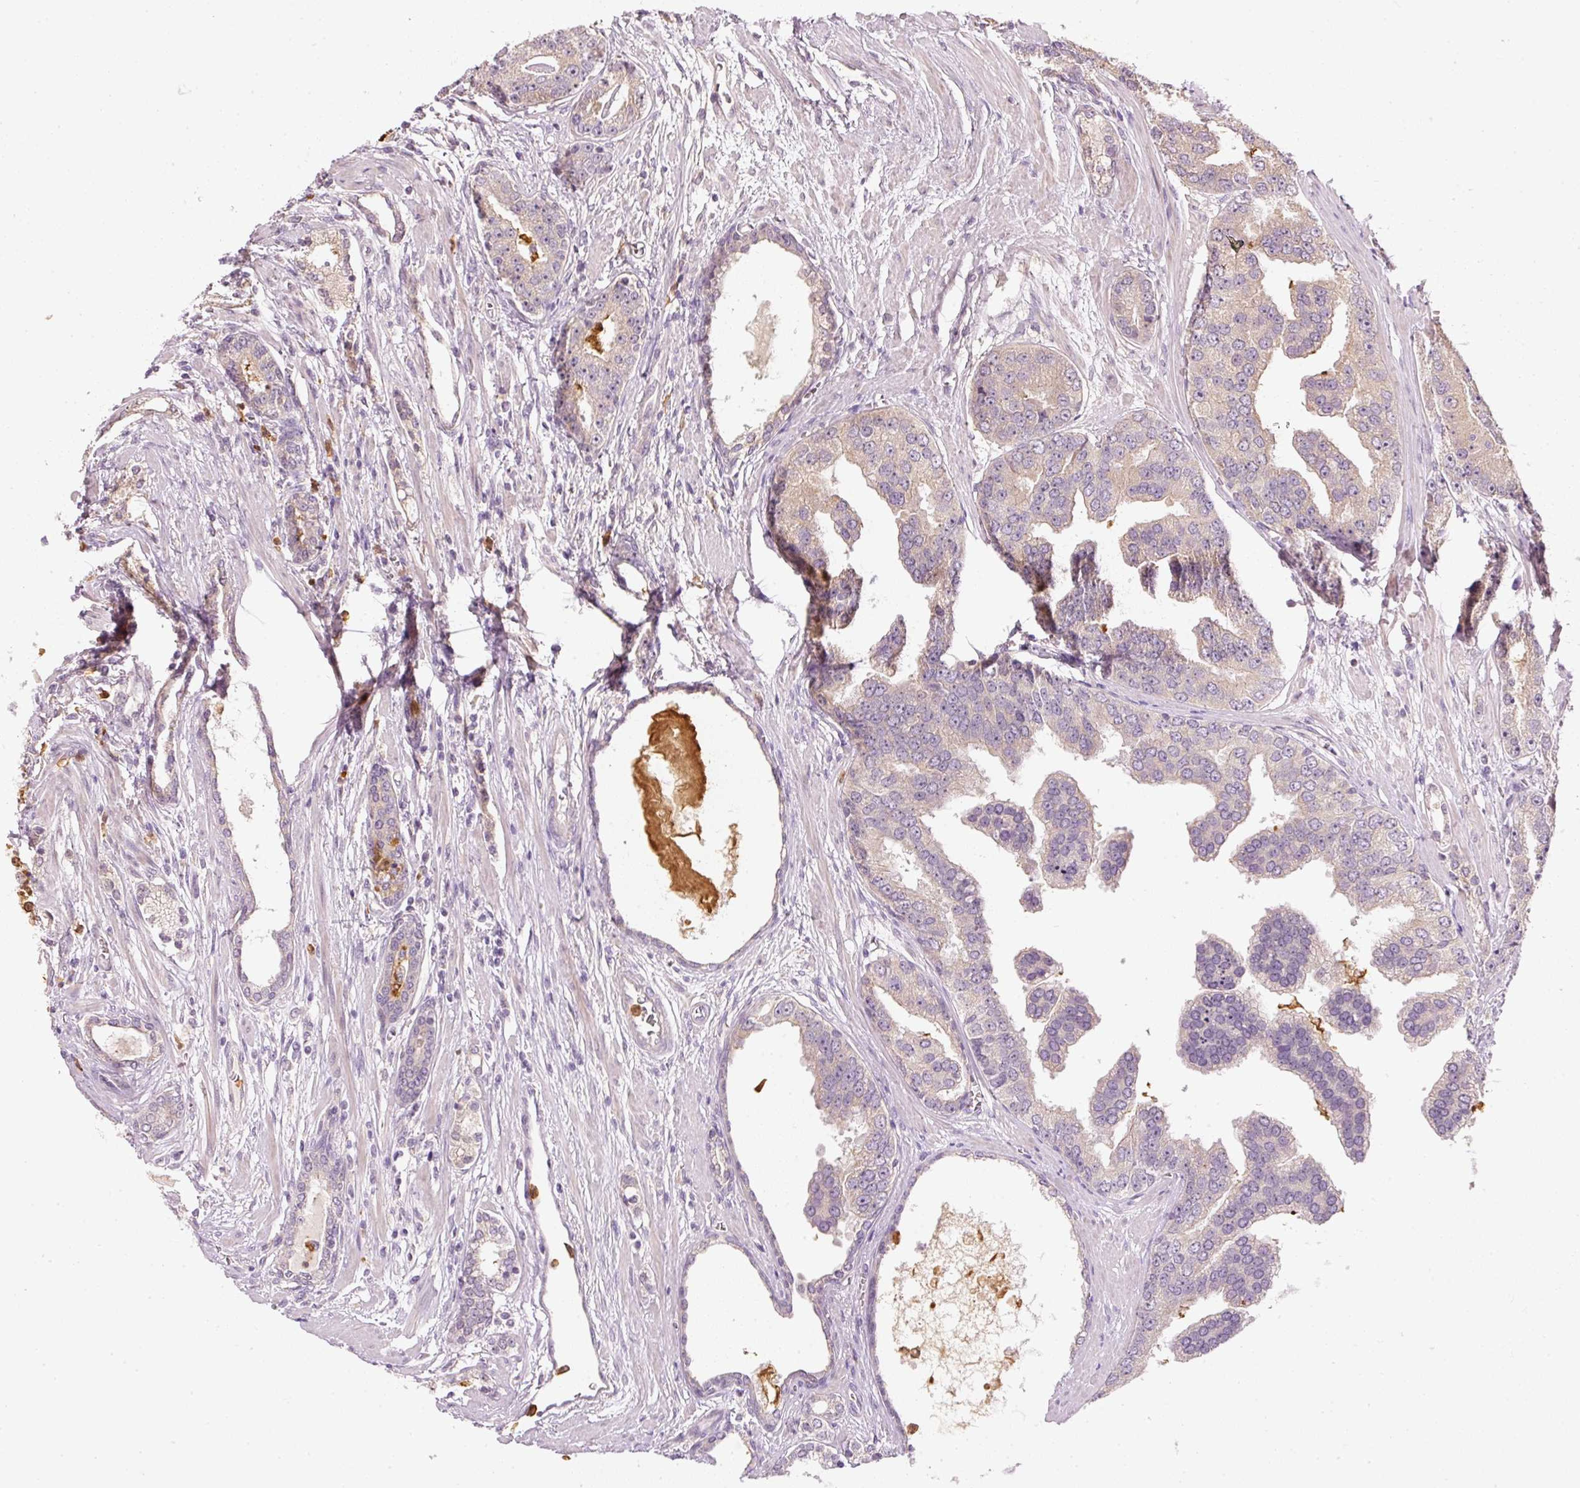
{"staining": {"intensity": "negative", "quantity": "none", "location": "none"}, "tissue": "prostate cancer", "cell_type": "Tumor cells", "image_type": "cancer", "snomed": [{"axis": "morphology", "description": "Adenocarcinoma, High grade"}, {"axis": "topography", "description": "Prostate"}], "caption": "This is a micrograph of immunohistochemistry staining of prostate adenocarcinoma (high-grade), which shows no positivity in tumor cells. Brightfield microscopy of IHC stained with DAB (3,3'-diaminobenzidine) (brown) and hematoxylin (blue), captured at high magnification.", "gene": "CTTNBP2", "patient": {"sex": "male", "age": 71}}